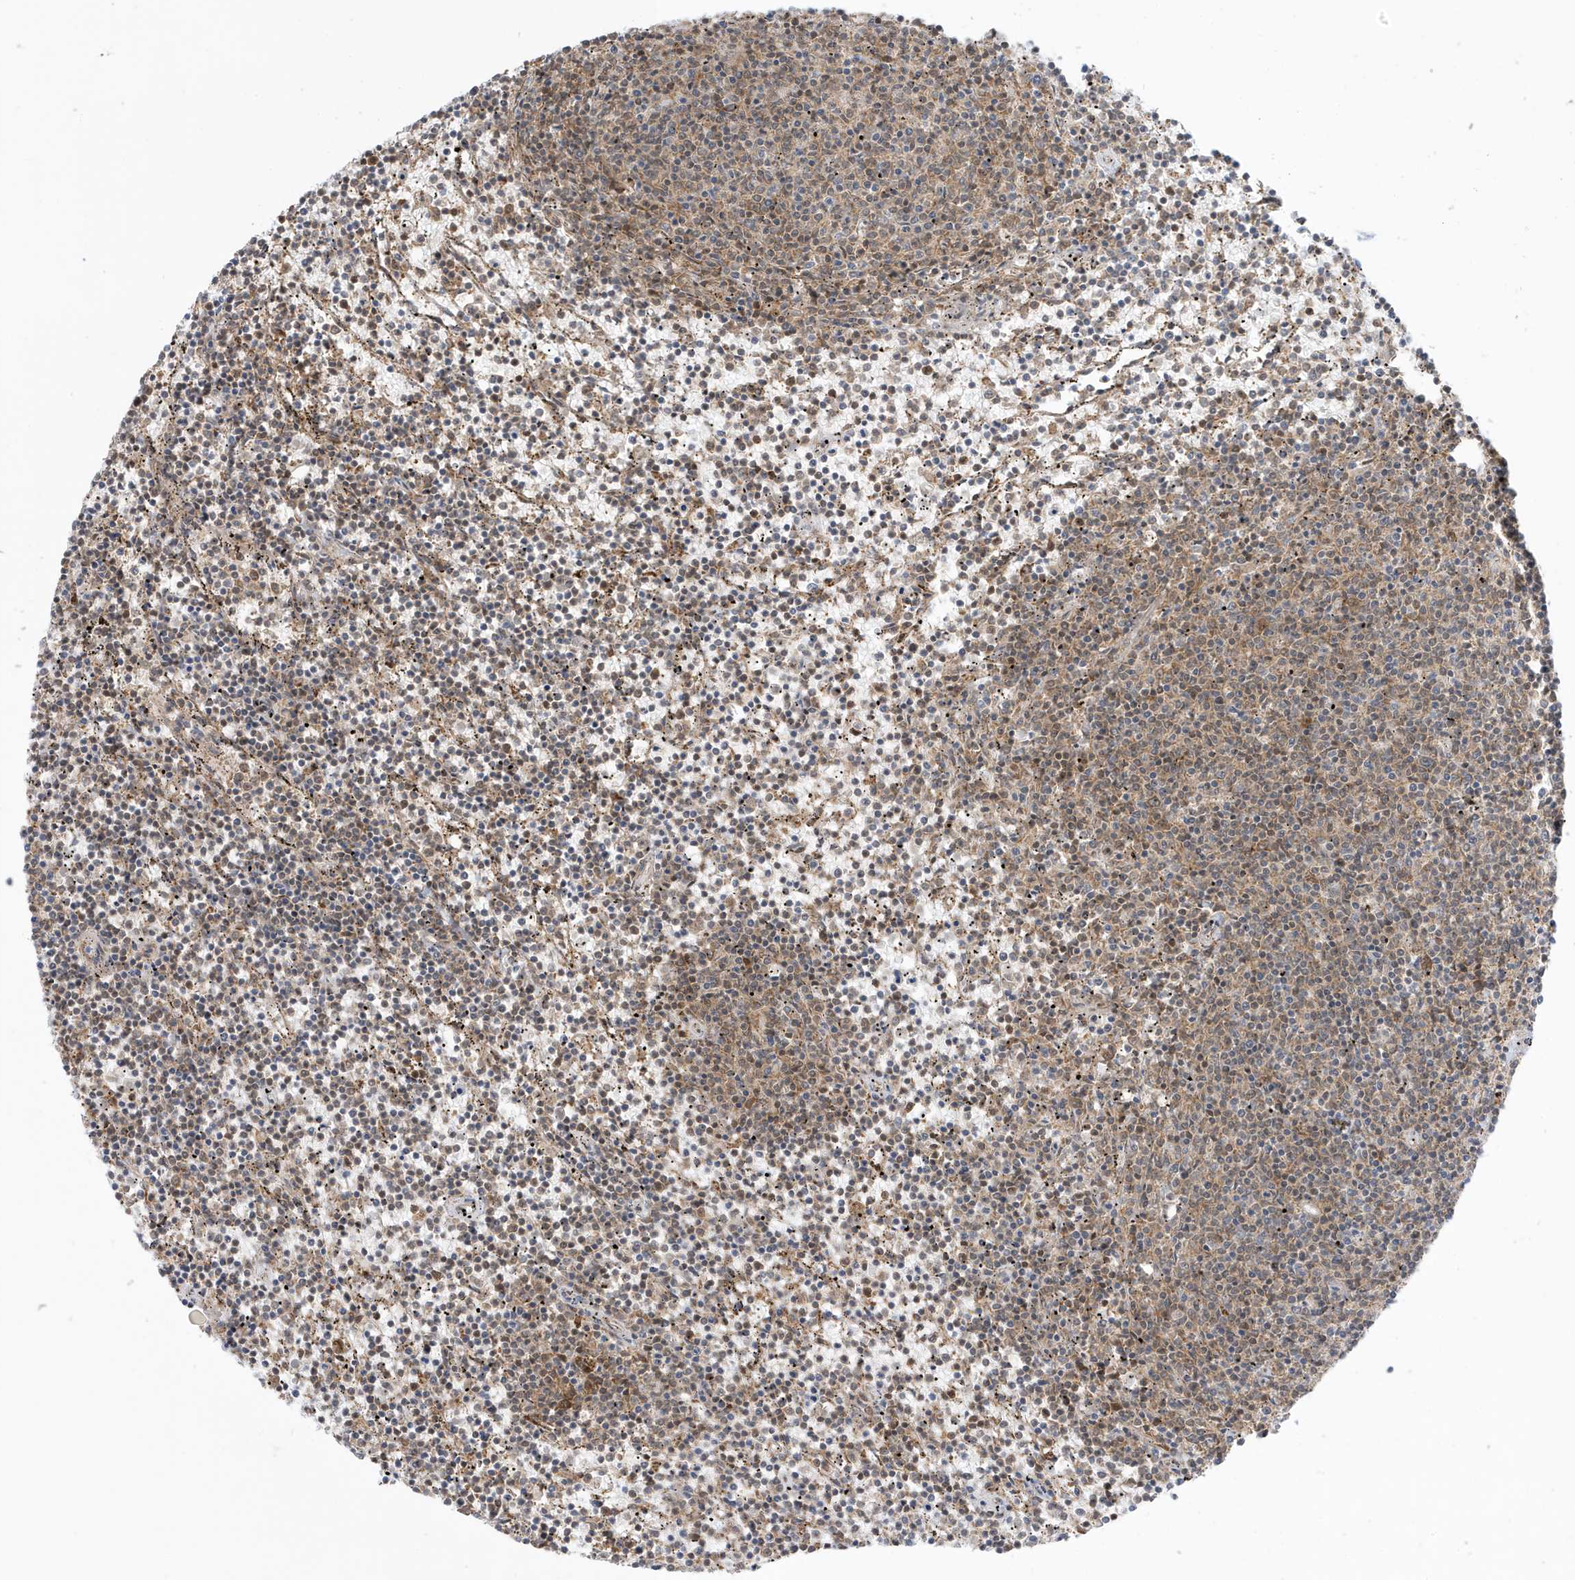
{"staining": {"intensity": "weak", "quantity": "<25%", "location": "cytoplasmic/membranous"}, "tissue": "lymphoma", "cell_type": "Tumor cells", "image_type": "cancer", "snomed": [{"axis": "morphology", "description": "Malignant lymphoma, non-Hodgkin's type, Low grade"}, {"axis": "topography", "description": "Spleen"}], "caption": "Malignant lymphoma, non-Hodgkin's type (low-grade) was stained to show a protein in brown. There is no significant expression in tumor cells.", "gene": "DHX36", "patient": {"sex": "female", "age": 50}}